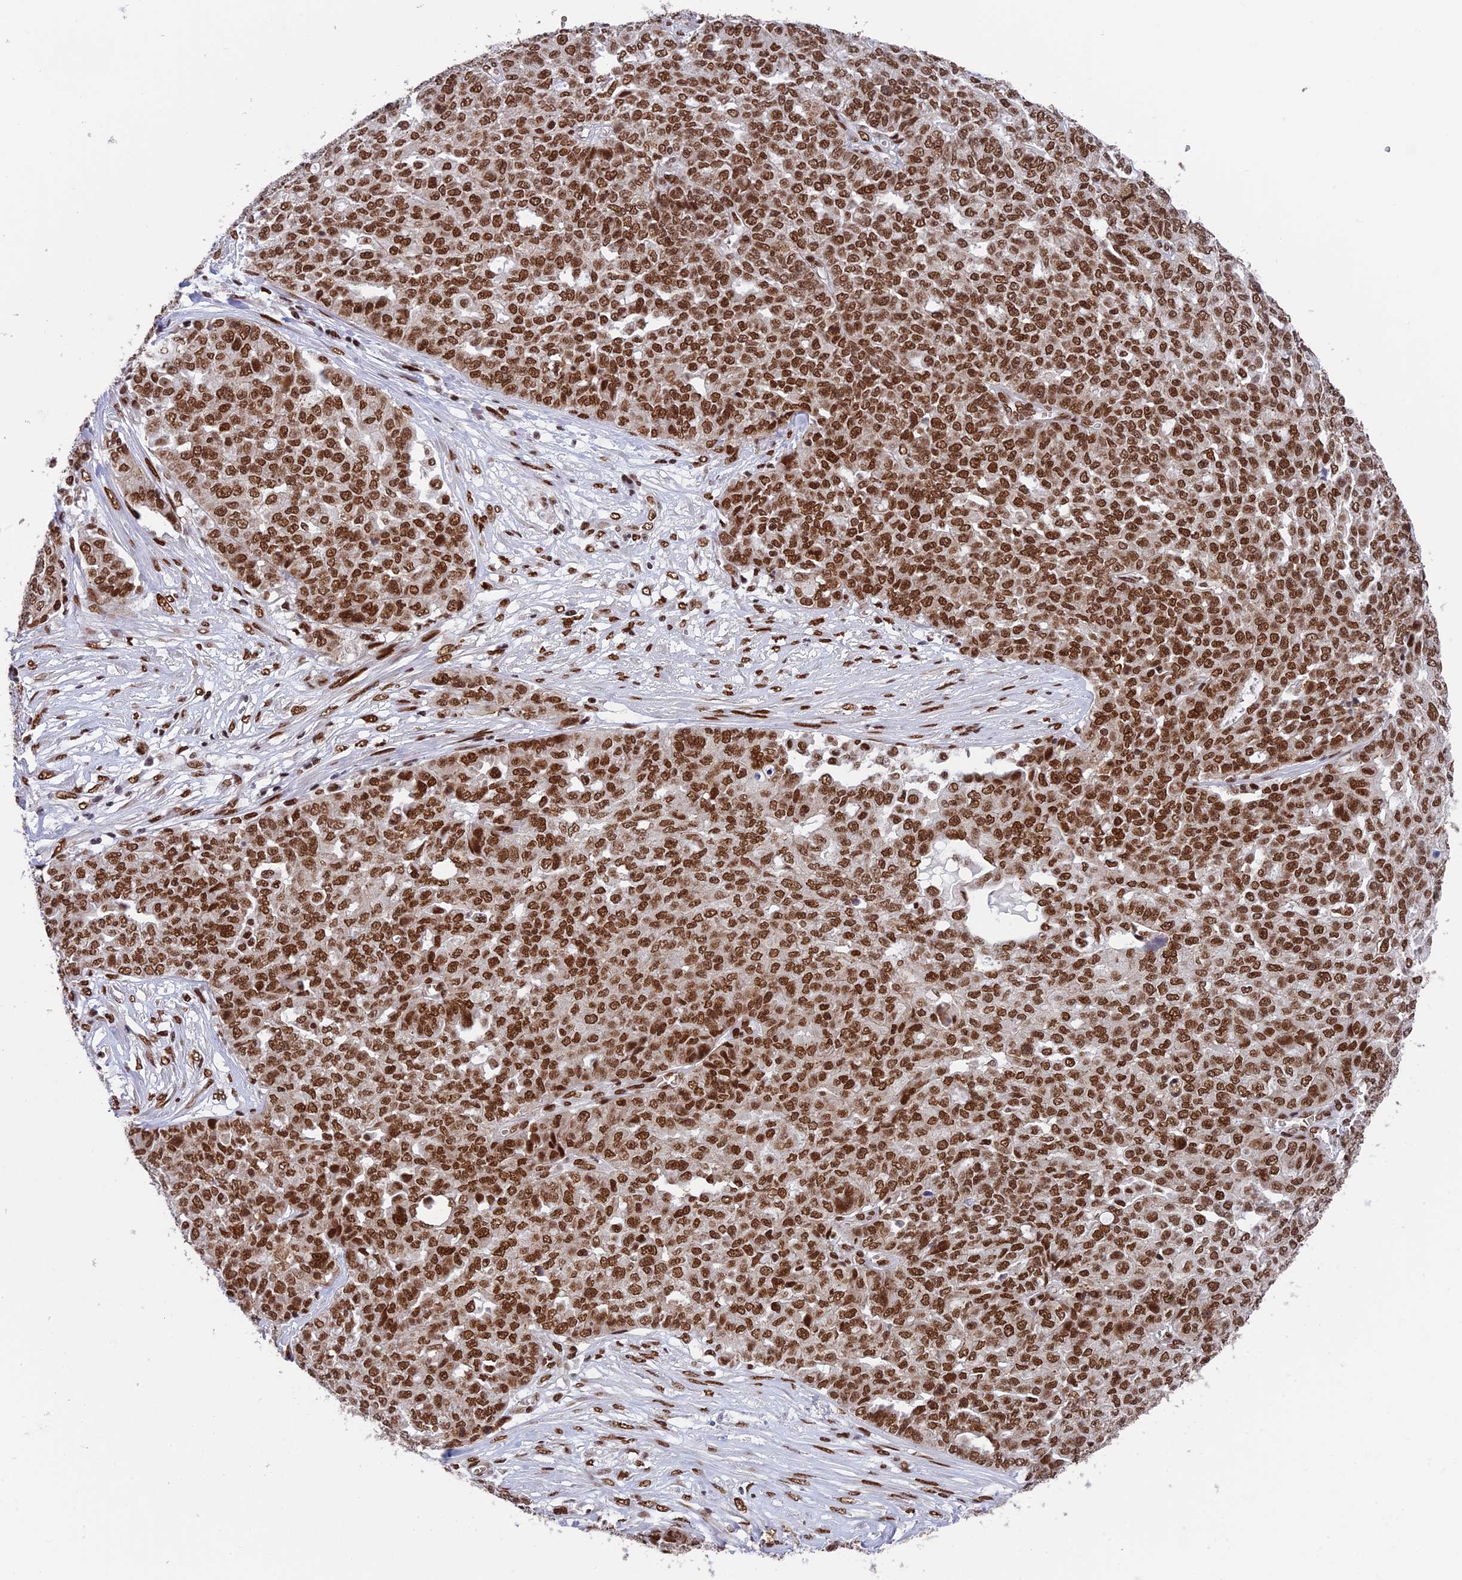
{"staining": {"intensity": "strong", "quantity": ">75%", "location": "nuclear"}, "tissue": "ovarian cancer", "cell_type": "Tumor cells", "image_type": "cancer", "snomed": [{"axis": "morphology", "description": "Cystadenocarcinoma, serous, NOS"}, {"axis": "topography", "description": "Soft tissue"}, {"axis": "topography", "description": "Ovary"}], "caption": "There is high levels of strong nuclear staining in tumor cells of ovarian cancer (serous cystadenocarcinoma), as demonstrated by immunohistochemical staining (brown color).", "gene": "EEF1AKMT3", "patient": {"sex": "female", "age": 57}}